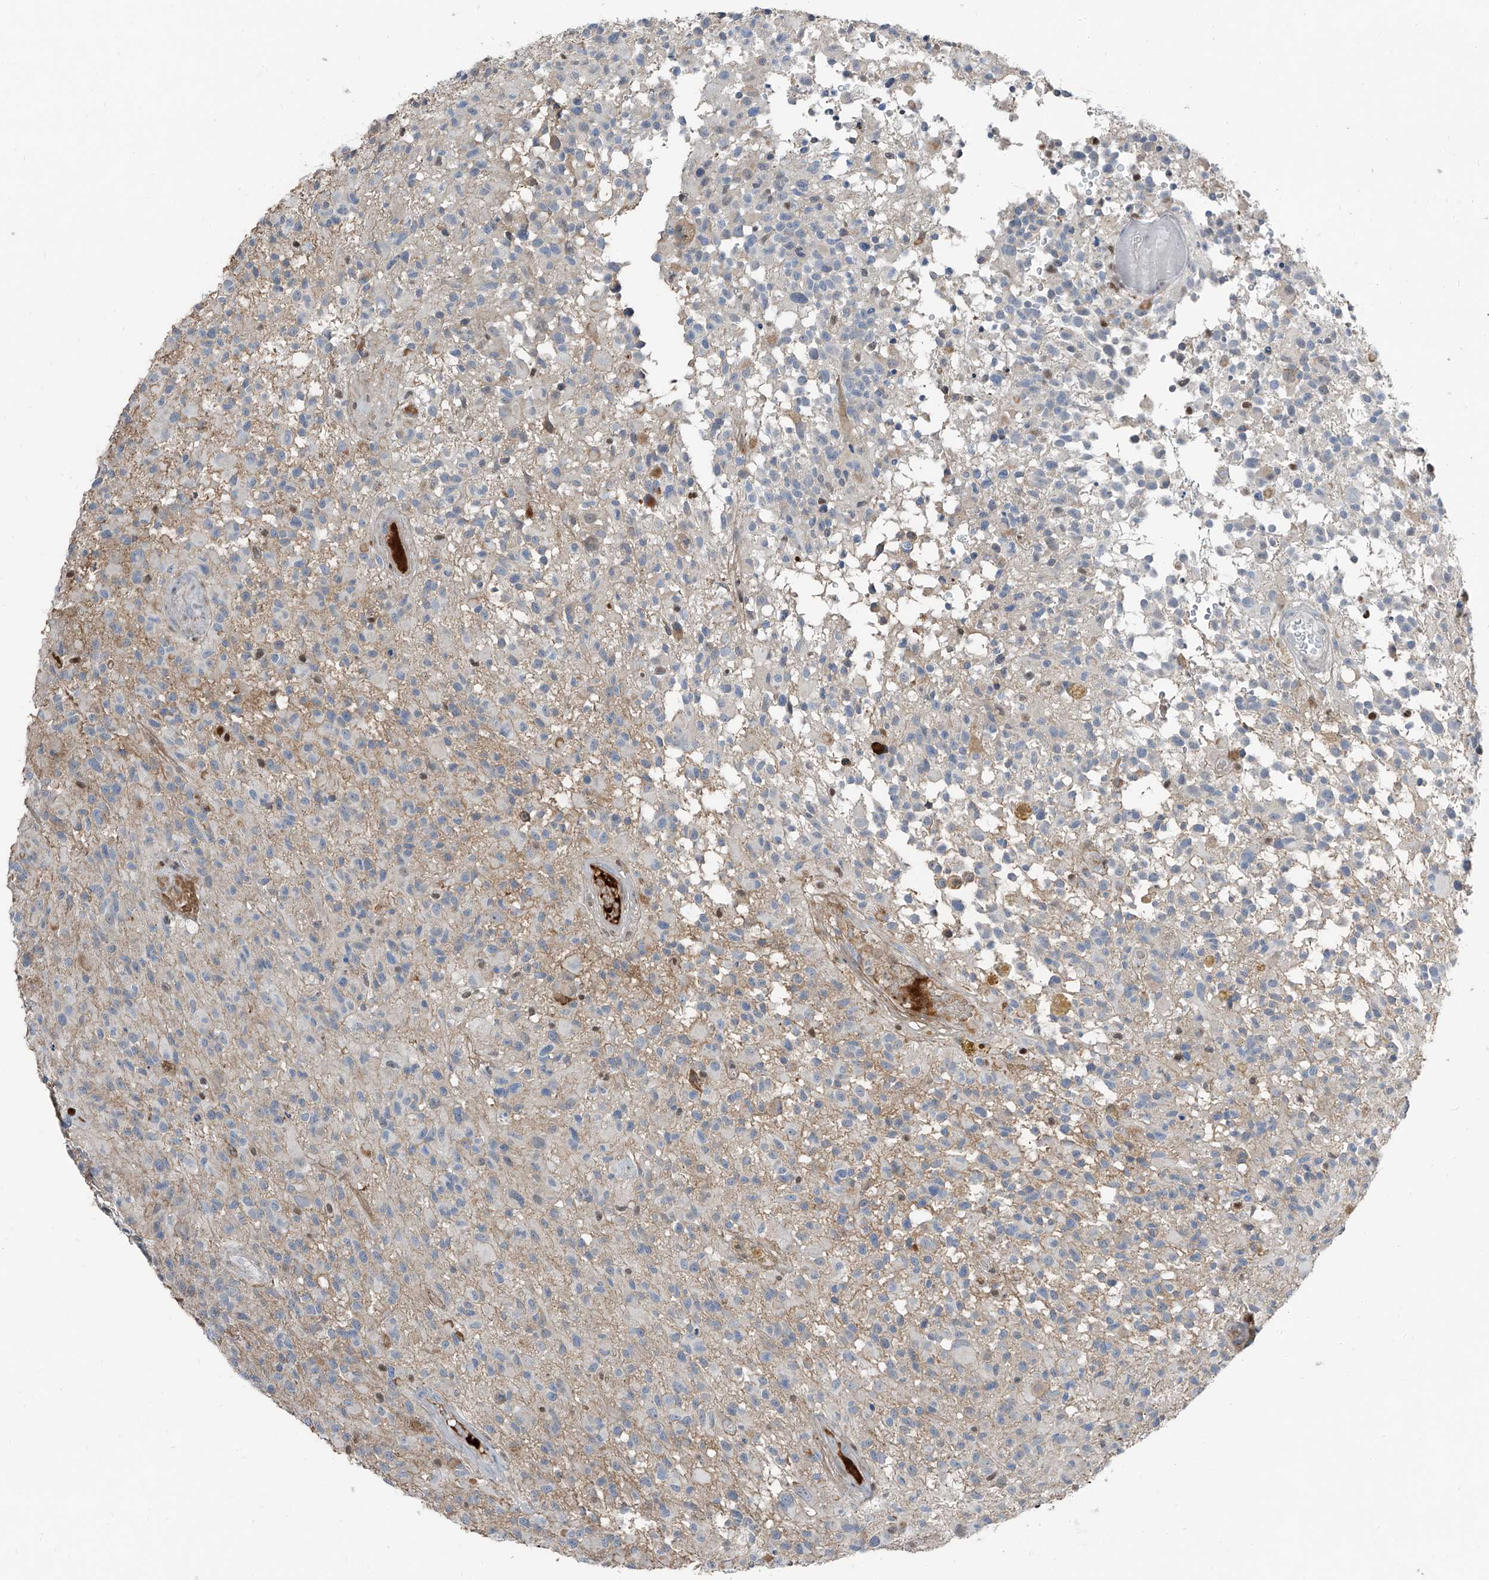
{"staining": {"intensity": "negative", "quantity": "none", "location": "none"}, "tissue": "glioma", "cell_type": "Tumor cells", "image_type": "cancer", "snomed": [{"axis": "morphology", "description": "Glioma, malignant, High grade"}, {"axis": "morphology", "description": "Glioblastoma, NOS"}, {"axis": "topography", "description": "Brain"}], "caption": "The photomicrograph exhibits no significant staining in tumor cells of malignant glioma (high-grade).", "gene": "HOXA3", "patient": {"sex": "male", "age": 60}}